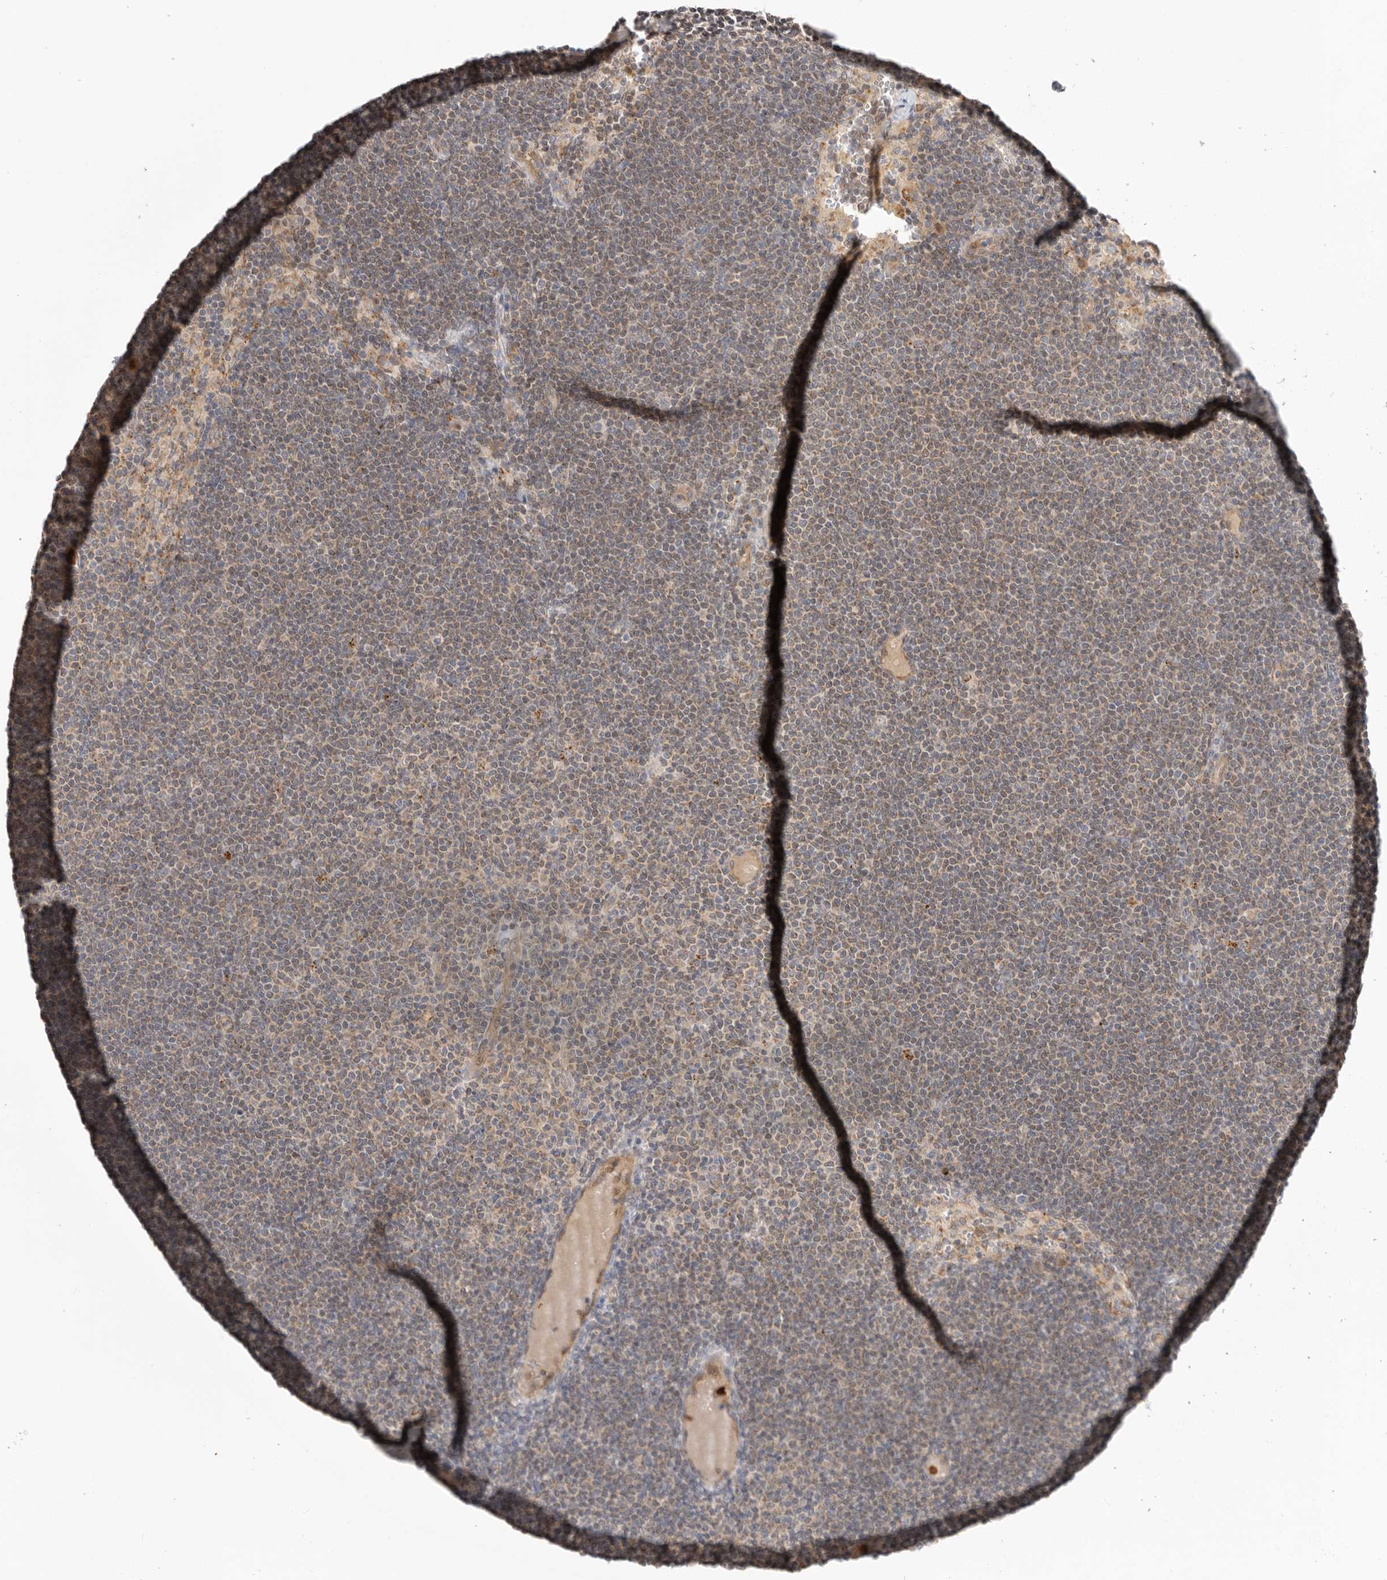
{"staining": {"intensity": "weak", "quantity": ">75%", "location": "cytoplasmic/membranous"}, "tissue": "lymphoma", "cell_type": "Tumor cells", "image_type": "cancer", "snomed": [{"axis": "morphology", "description": "Malignant lymphoma, non-Hodgkin's type, Low grade"}, {"axis": "topography", "description": "Lymph node"}], "caption": "Malignant lymphoma, non-Hodgkin's type (low-grade) stained for a protein (brown) reveals weak cytoplasmic/membranous positive expression in approximately >75% of tumor cells.", "gene": "GNE", "patient": {"sex": "female", "age": 53}}